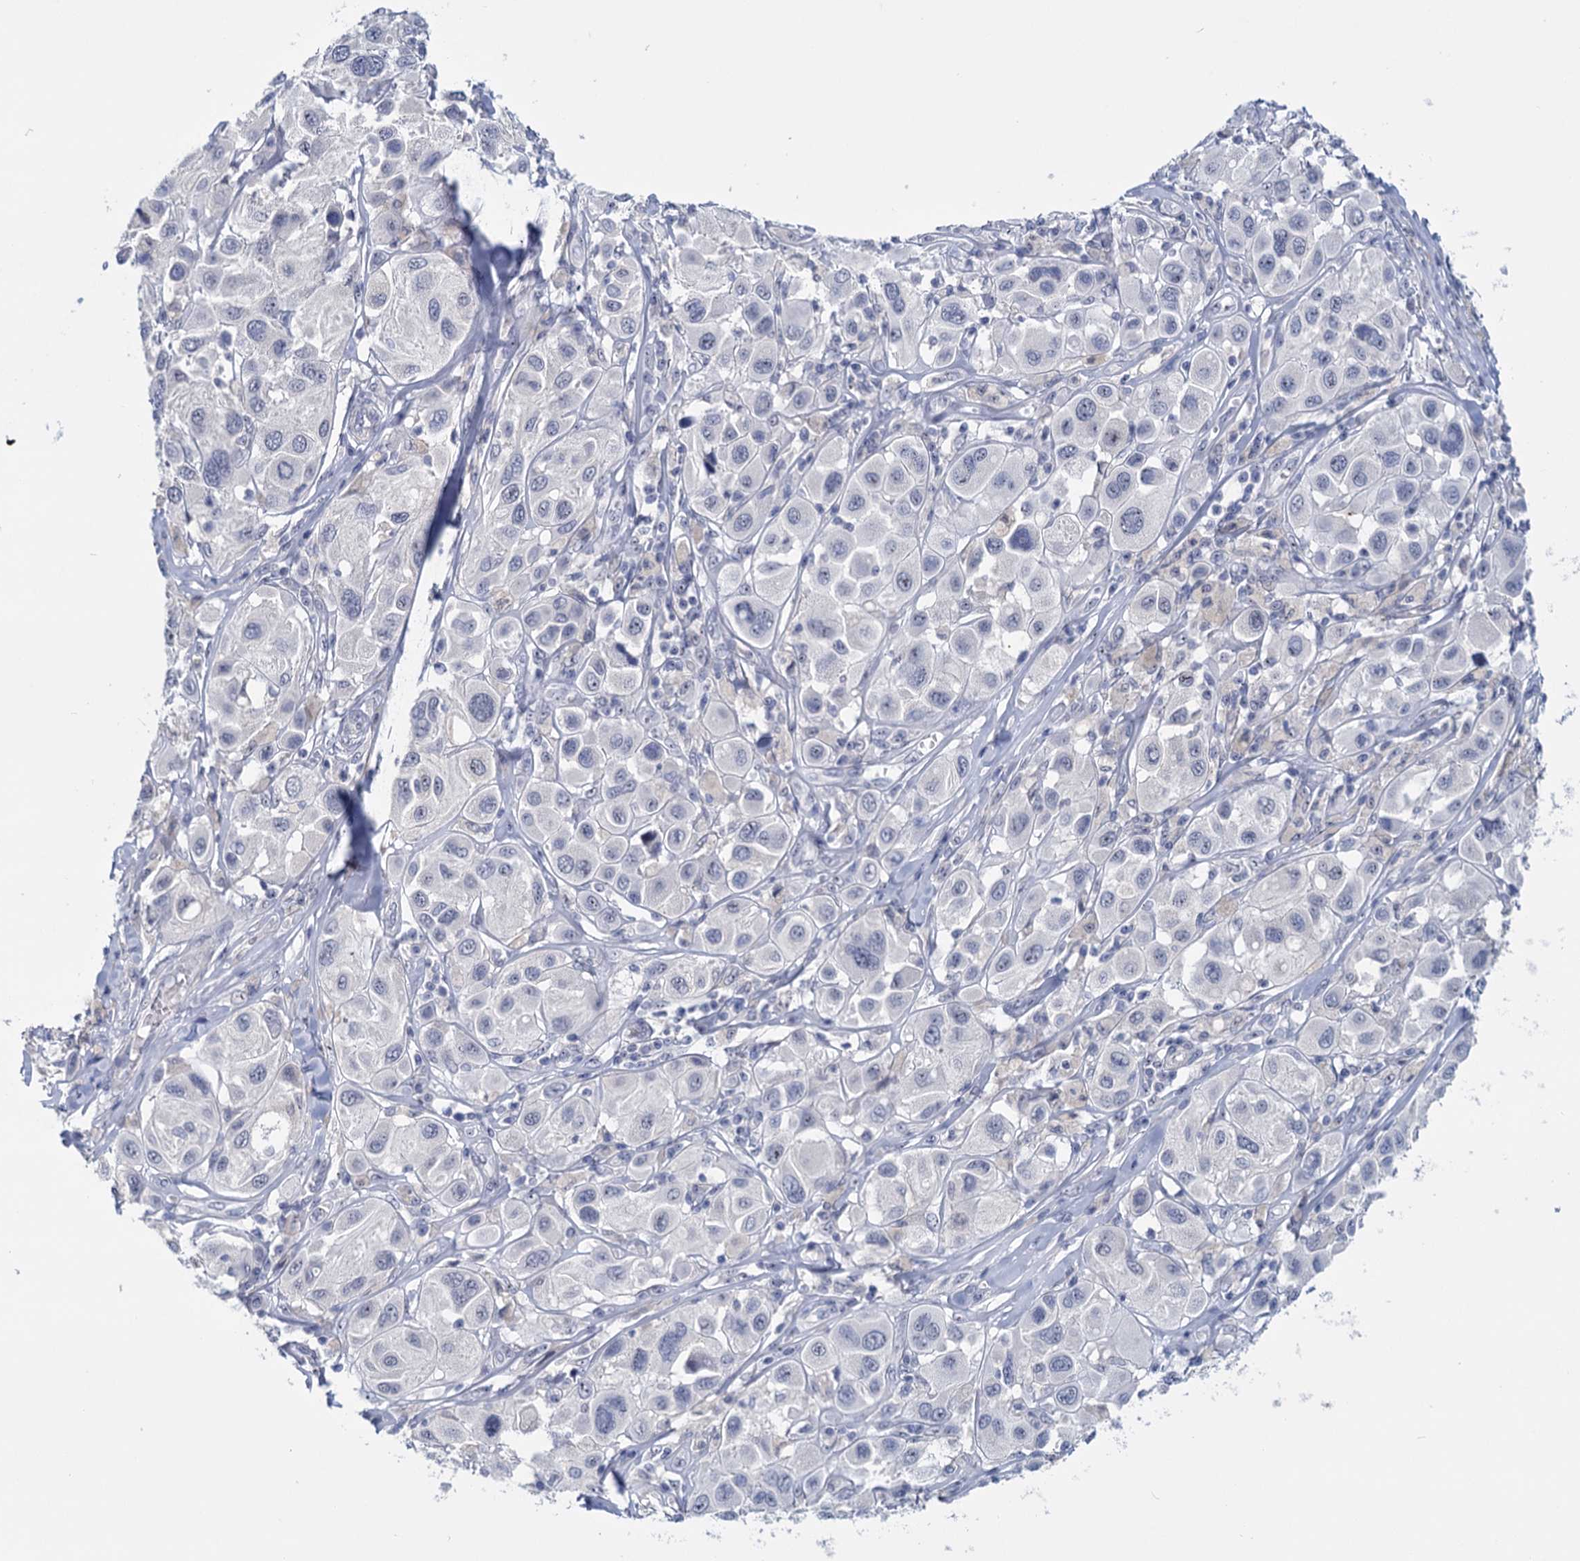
{"staining": {"intensity": "negative", "quantity": "none", "location": "none"}, "tissue": "melanoma", "cell_type": "Tumor cells", "image_type": "cancer", "snomed": [{"axis": "morphology", "description": "Malignant melanoma, Metastatic site"}, {"axis": "topography", "description": "Skin"}], "caption": "Tumor cells show no significant protein expression in malignant melanoma (metastatic site).", "gene": "SFN", "patient": {"sex": "male", "age": 41}}